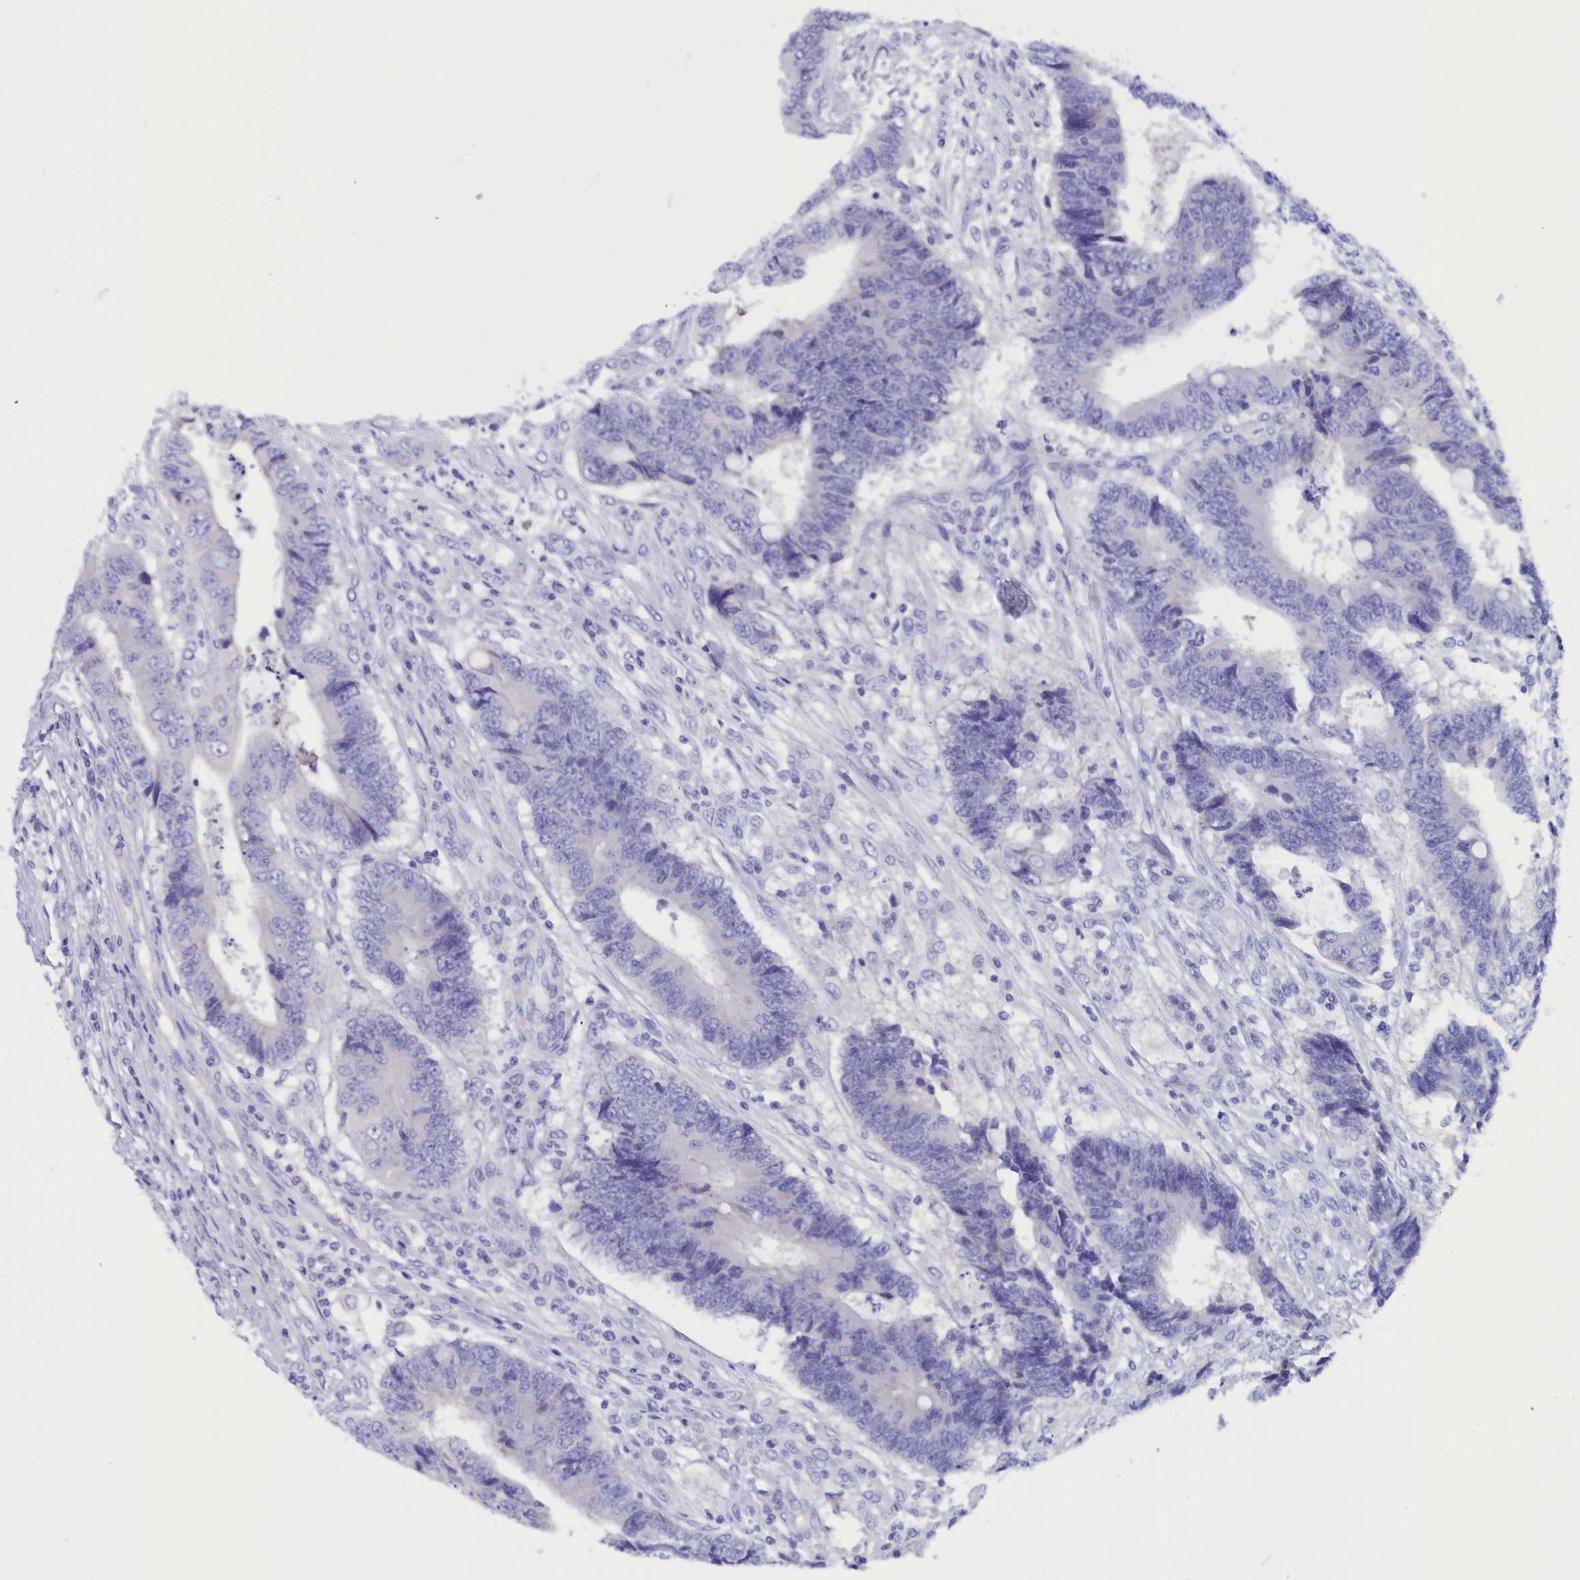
{"staining": {"intensity": "negative", "quantity": "none", "location": "none"}, "tissue": "colorectal cancer", "cell_type": "Tumor cells", "image_type": "cancer", "snomed": [{"axis": "morphology", "description": "Adenocarcinoma, NOS"}, {"axis": "topography", "description": "Rectum"}], "caption": "Tumor cells show no significant expression in adenocarcinoma (colorectal). (Brightfield microscopy of DAB (3,3'-diaminobenzidine) immunohistochemistry (IHC) at high magnification).", "gene": "ANKRD2", "patient": {"sex": "male", "age": 84}}